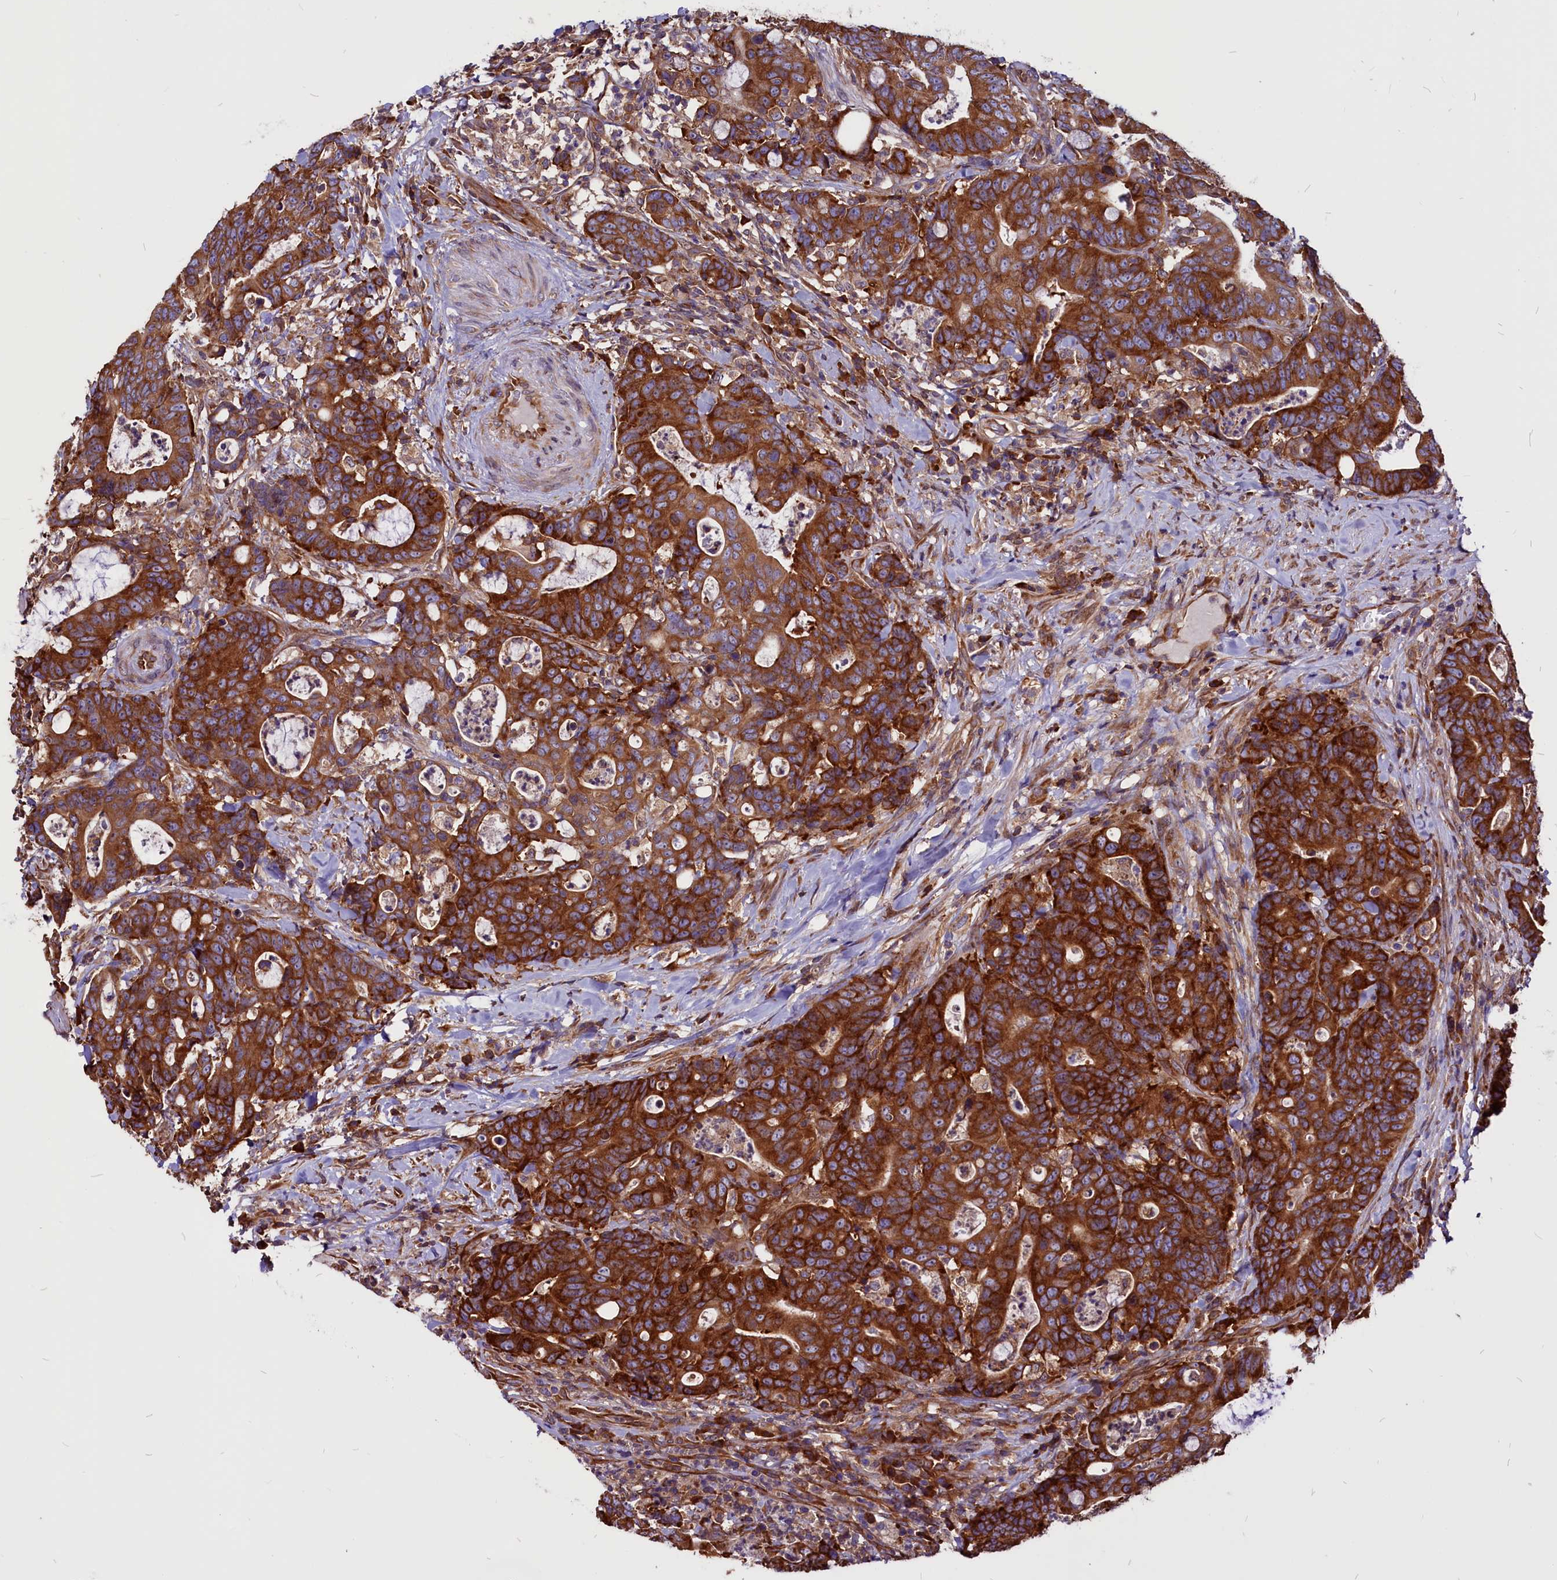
{"staining": {"intensity": "strong", "quantity": ">75%", "location": "cytoplasmic/membranous"}, "tissue": "colorectal cancer", "cell_type": "Tumor cells", "image_type": "cancer", "snomed": [{"axis": "morphology", "description": "Adenocarcinoma, NOS"}, {"axis": "topography", "description": "Colon"}], "caption": "Tumor cells show high levels of strong cytoplasmic/membranous positivity in about >75% of cells in human colorectal cancer (adenocarcinoma). (IHC, brightfield microscopy, high magnification).", "gene": "EIF3G", "patient": {"sex": "female", "age": 82}}